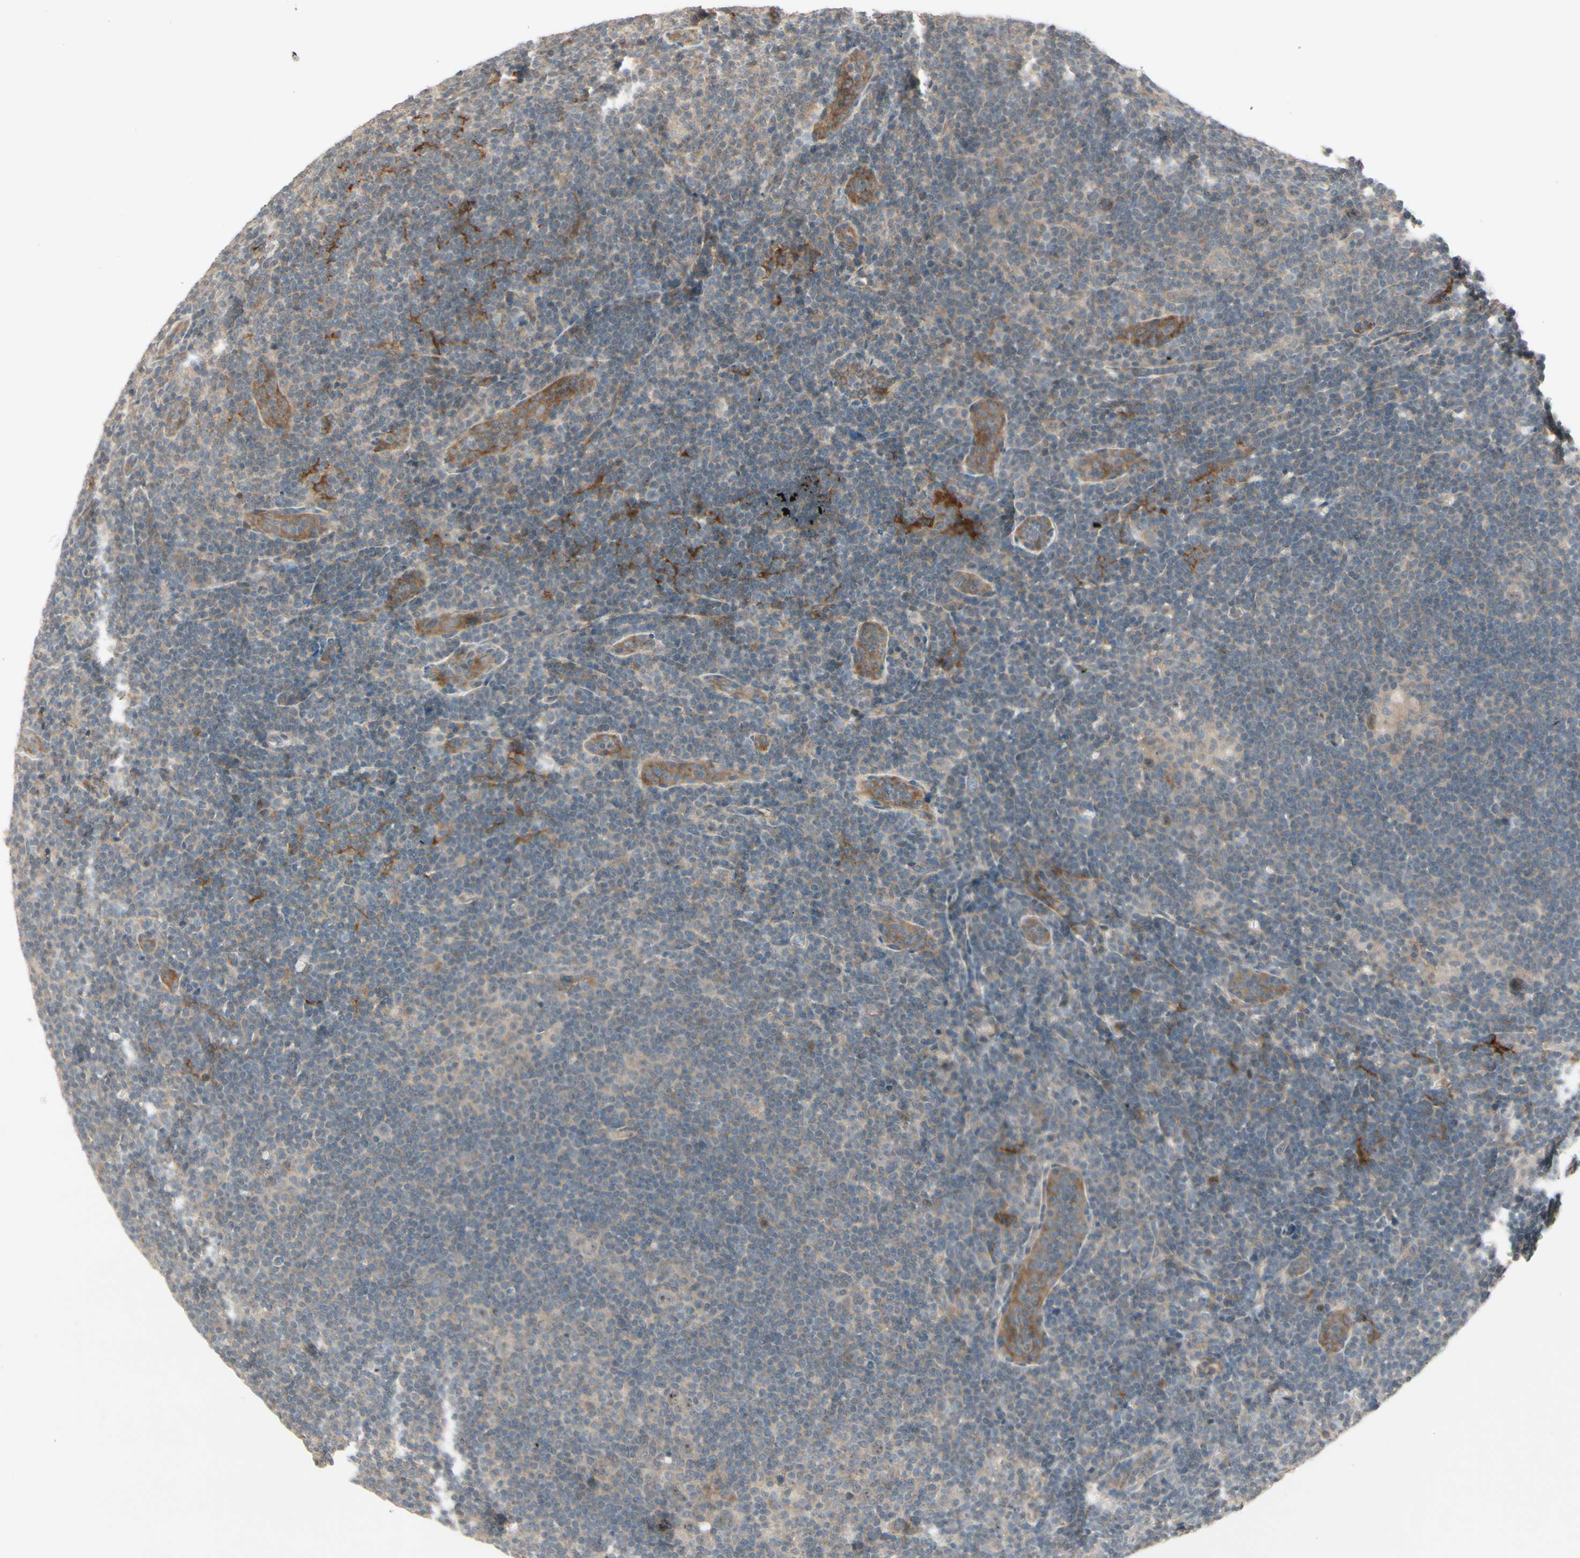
{"staining": {"intensity": "negative", "quantity": "none", "location": "none"}, "tissue": "lymphoma", "cell_type": "Tumor cells", "image_type": "cancer", "snomed": [{"axis": "morphology", "description": "Hodgkin's disease, NOS"}, {"axis": "topography", "description": "Lymph node"}], "caption": "The image reveals no staining of tumor cells in lymphoma.", "gene": "FHDC1", "patient": {"sex": "female", "age": 57}}